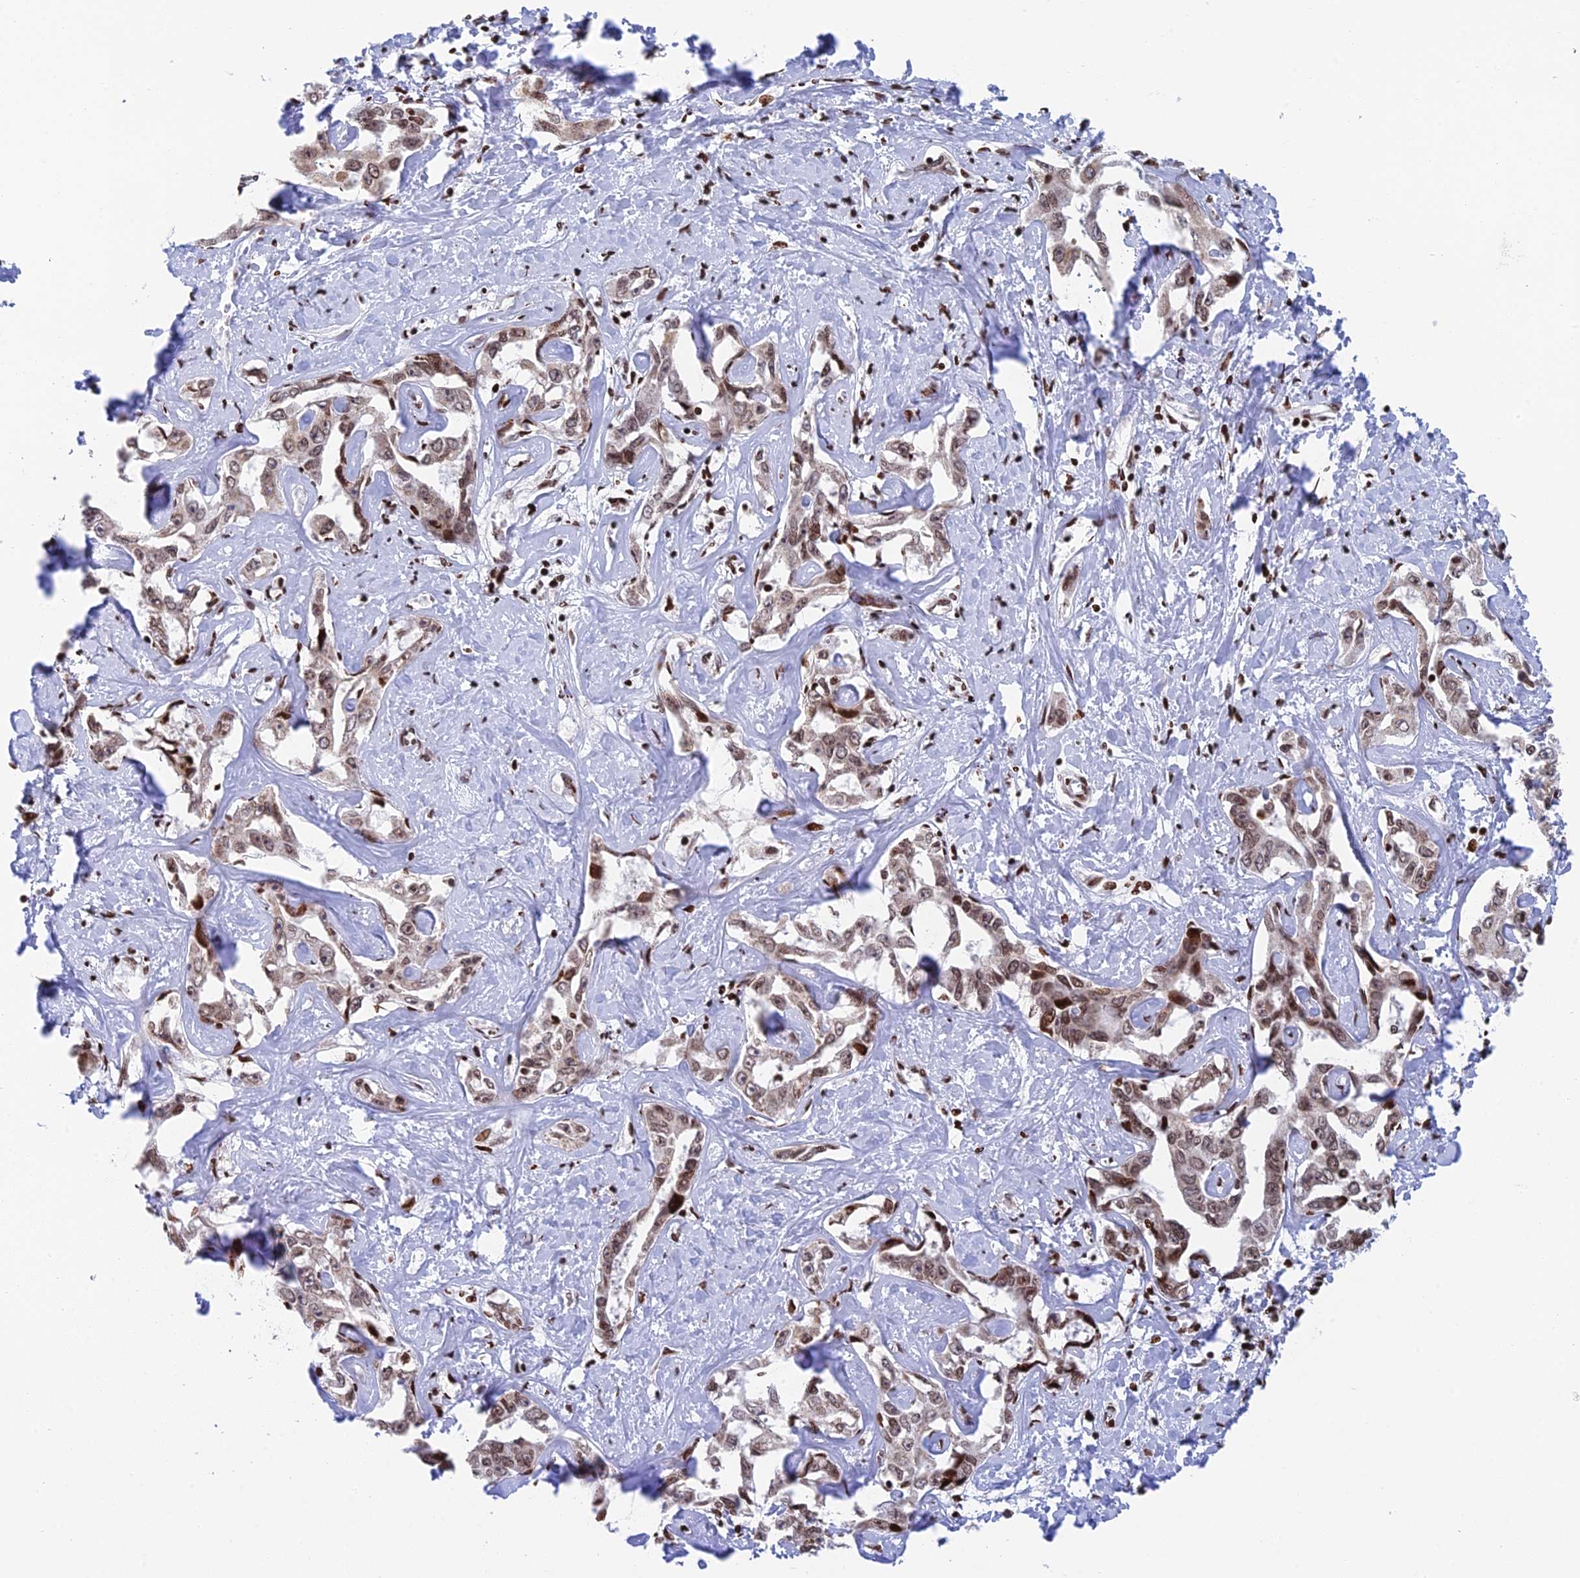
{"staining": {"intensity": "moderate", "quantity": ">75%", "location": "nuclear"}, "tissue": "liver cancer", "cell_type": "Tumor cells", "image_type": "cancer", "snomed": [{"axis": "morphology", "description": "Cholangiocarcinoma"}, {"axis": "topography", "description": "Liver"}], "caption": "The immunohistochemical stain labels moderate nuclear staining in tumor cells of cholangiocarcinoma (liver) tissue.", "gene": "RPAP1", "patient": {"sex": "male", "age": 59}}